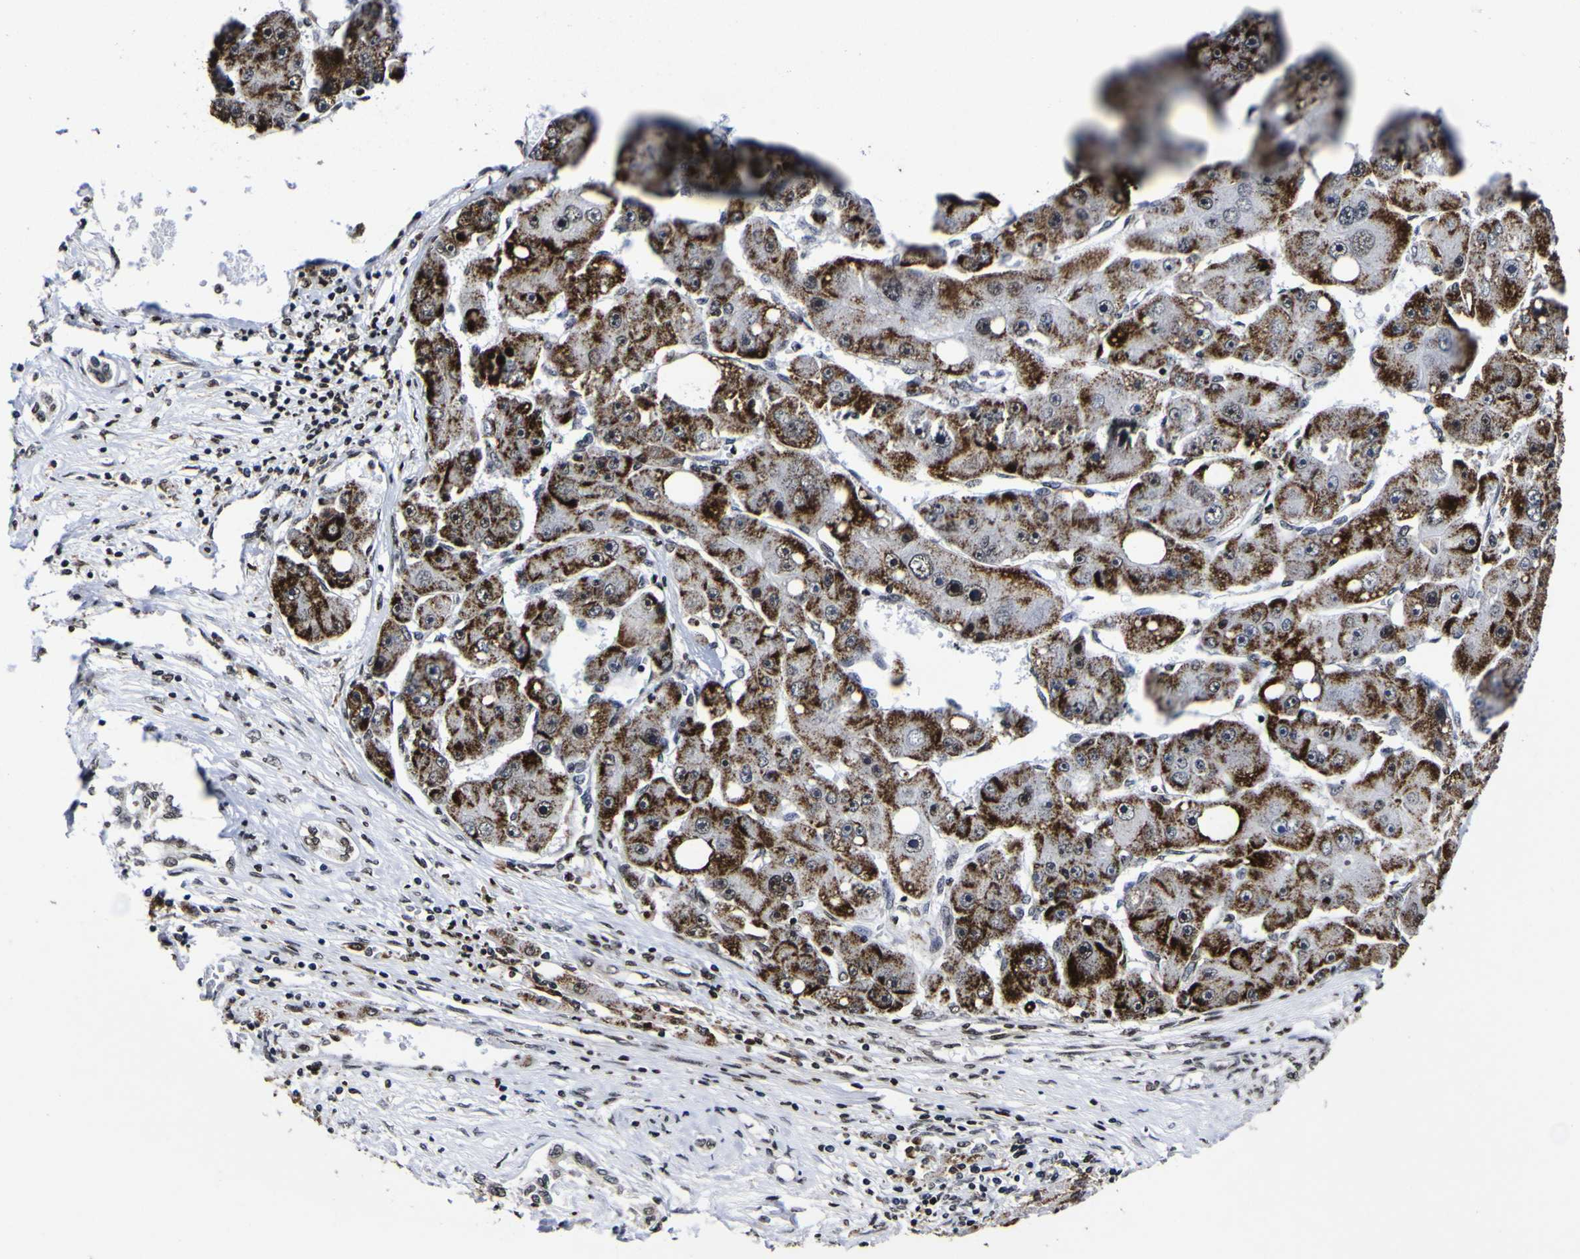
{"staining": {"intensity": "moderate", "quantity": ">75%", "location": "cytoplasmic/membranous,nuclear"}, "tissue": "liver cancer", "cell_type": "Tumor cells", "image_type": "cancer", "snomed": [{"axis": "morphology", "description": "Carcinoma, Hepatocellular, NOS"}, {"axis": "topography", "description": "Liver"}], "caption": "This is an image of immunohistochemistry staining of liver hepatocellular carcinoma, which shows moderate expression in the cytoplasmic/membranous and nuclear of tumor cells.", "gene": "PIAS1", "patient": {"sex": "female", "age": 61}}